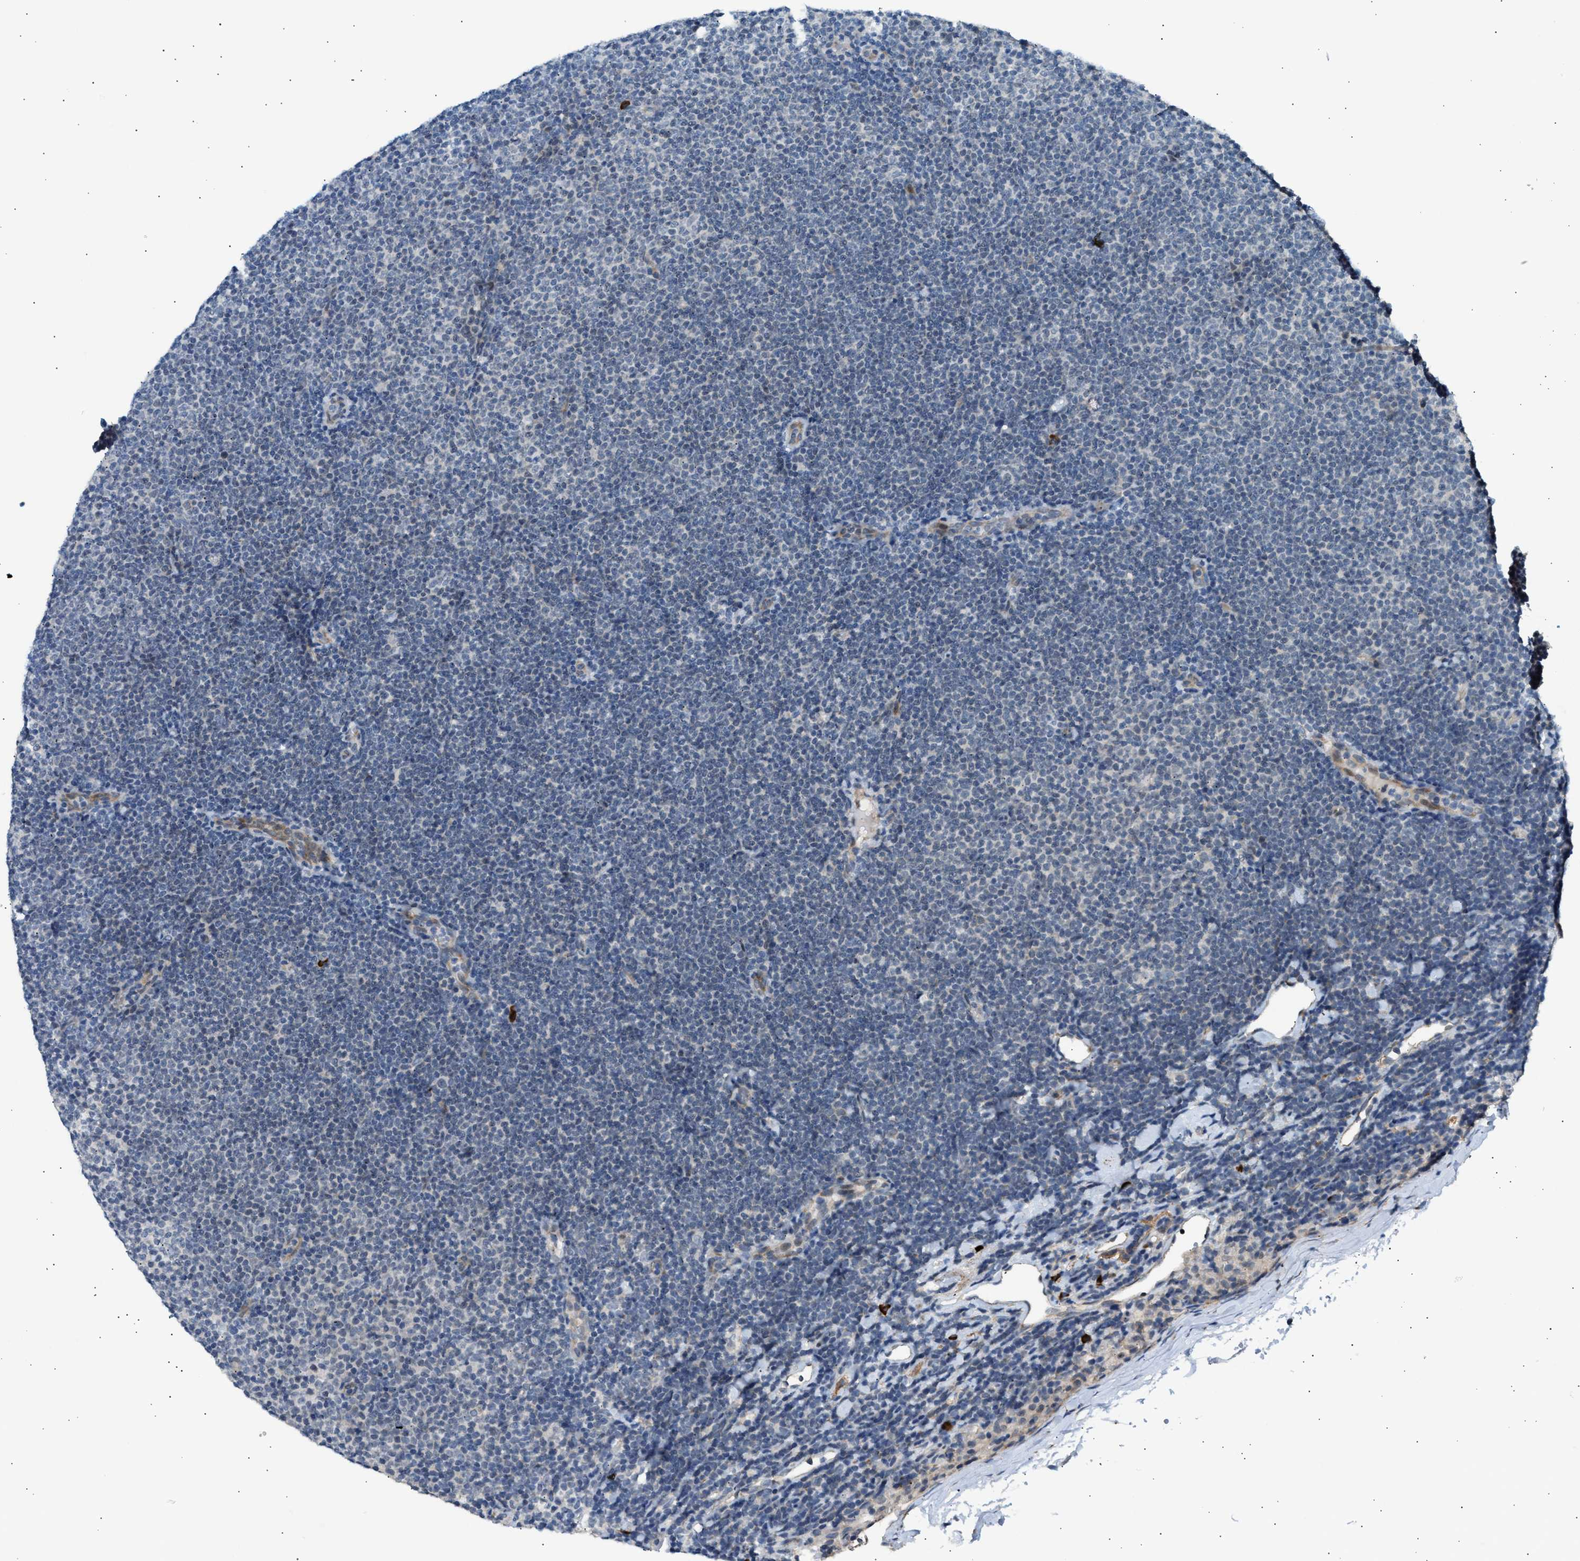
{"staining": {"intensity": "weak", "quantity": "<25%", "location": "nuclear"}, "tissue": "lymphoma", "cell_type": "Tumor cells", "image_type": "cancer", "snomed": [{"axis": "morphology", "description": "Malignant lymphoma, non-Hodgkin's type, Low grade"}, {"axis": "topography", "description": "Lymph node"}], "caption": "A histopathology image of low-grade malignant lymphoma, non-Hodgkin's type stained for a protein reveals no brown staining in tumor cells. (DAB (3,3'-diaminobenzidine) immunohistochemistry, high magnification).", "gene": "KCNC2", "patient": {"sex": "female", "age": 53}}